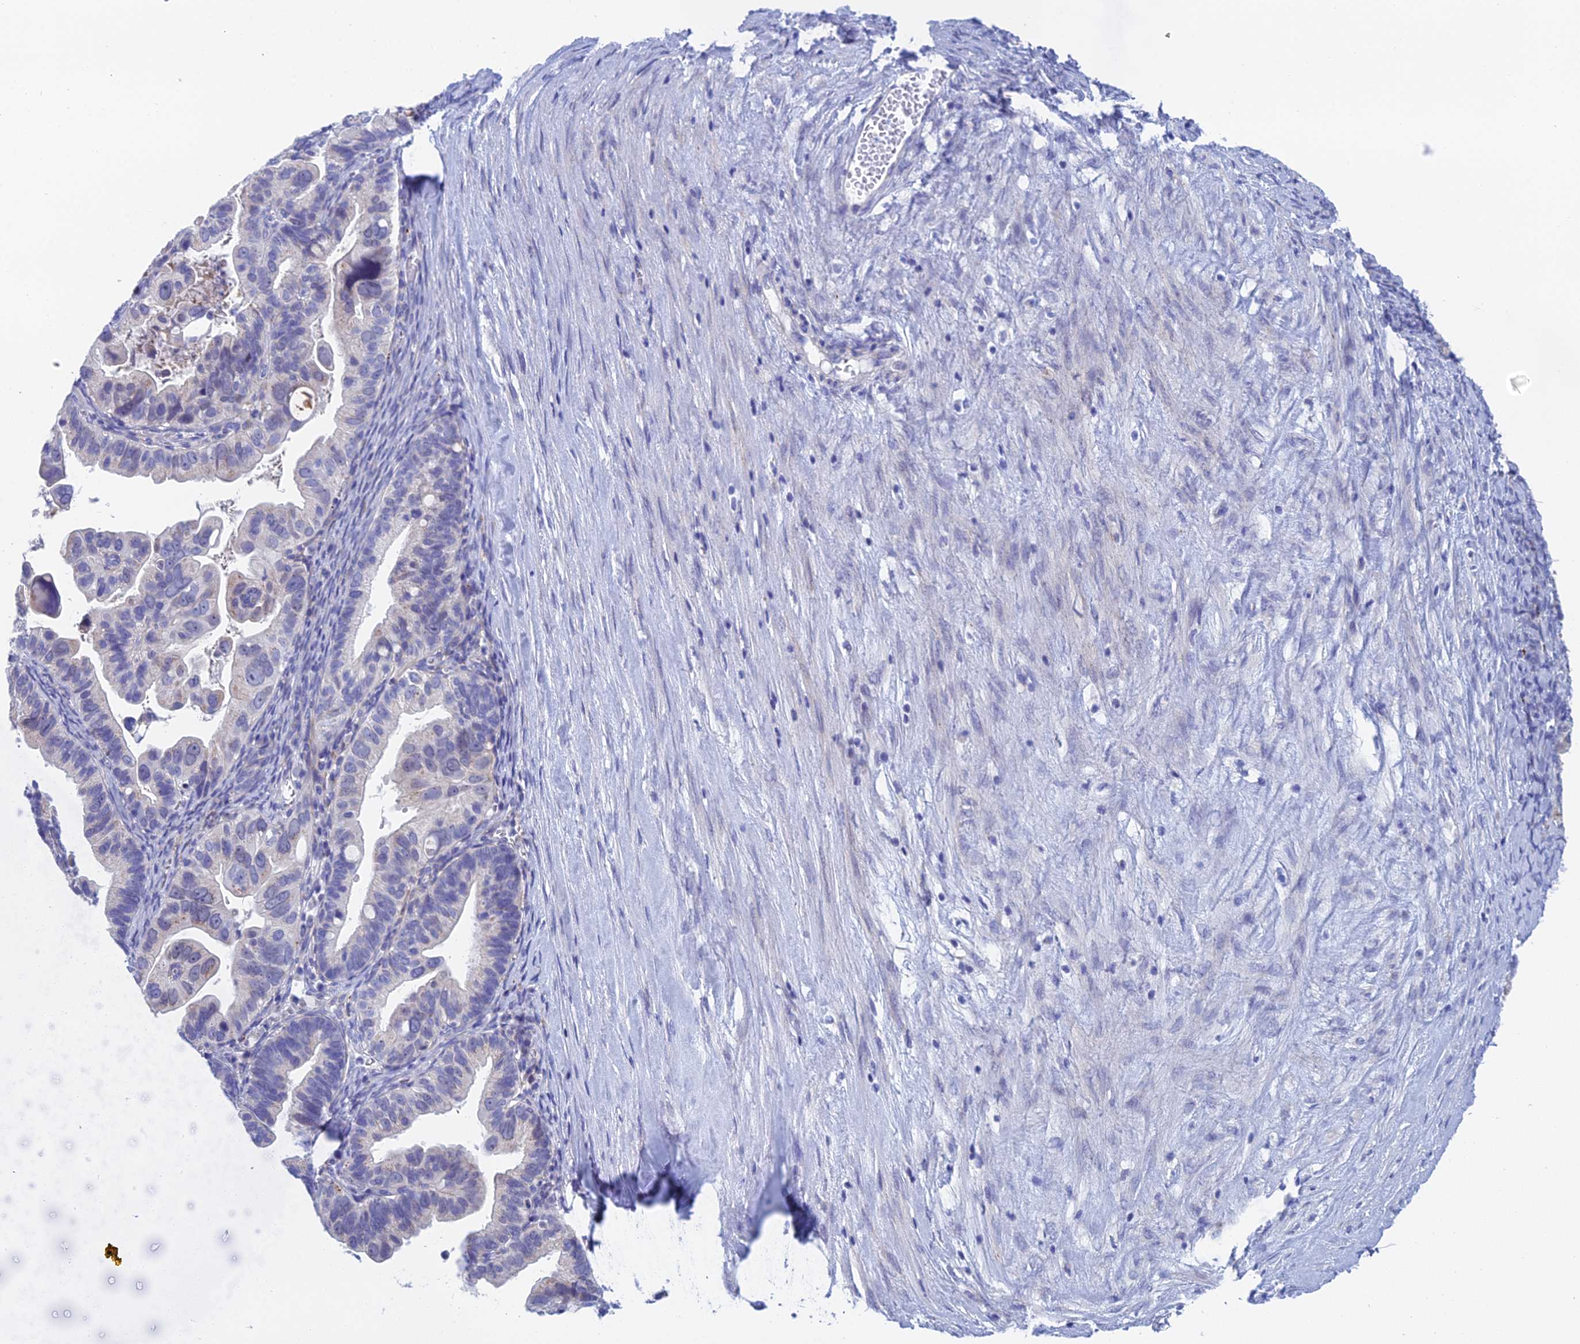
{"staining": {"intensity": "negative", "quantity": "none", "location": "none"}, "tissue": "ovarian cancer", "cell_type": "Tumor cells", "image_type": "cancer", "snomed": [{"axis": "morphology", "description": "Cystadenocarcinoma, serous, NOS"}, {"axis": "topography", "description": "Ovary"}], "caption": "The image displays no staining of tumor cells in serous cystadenocarcinoma (ovarian).", "gene": "CFAP210", "patient": {"sex": "female", "age": 56}}